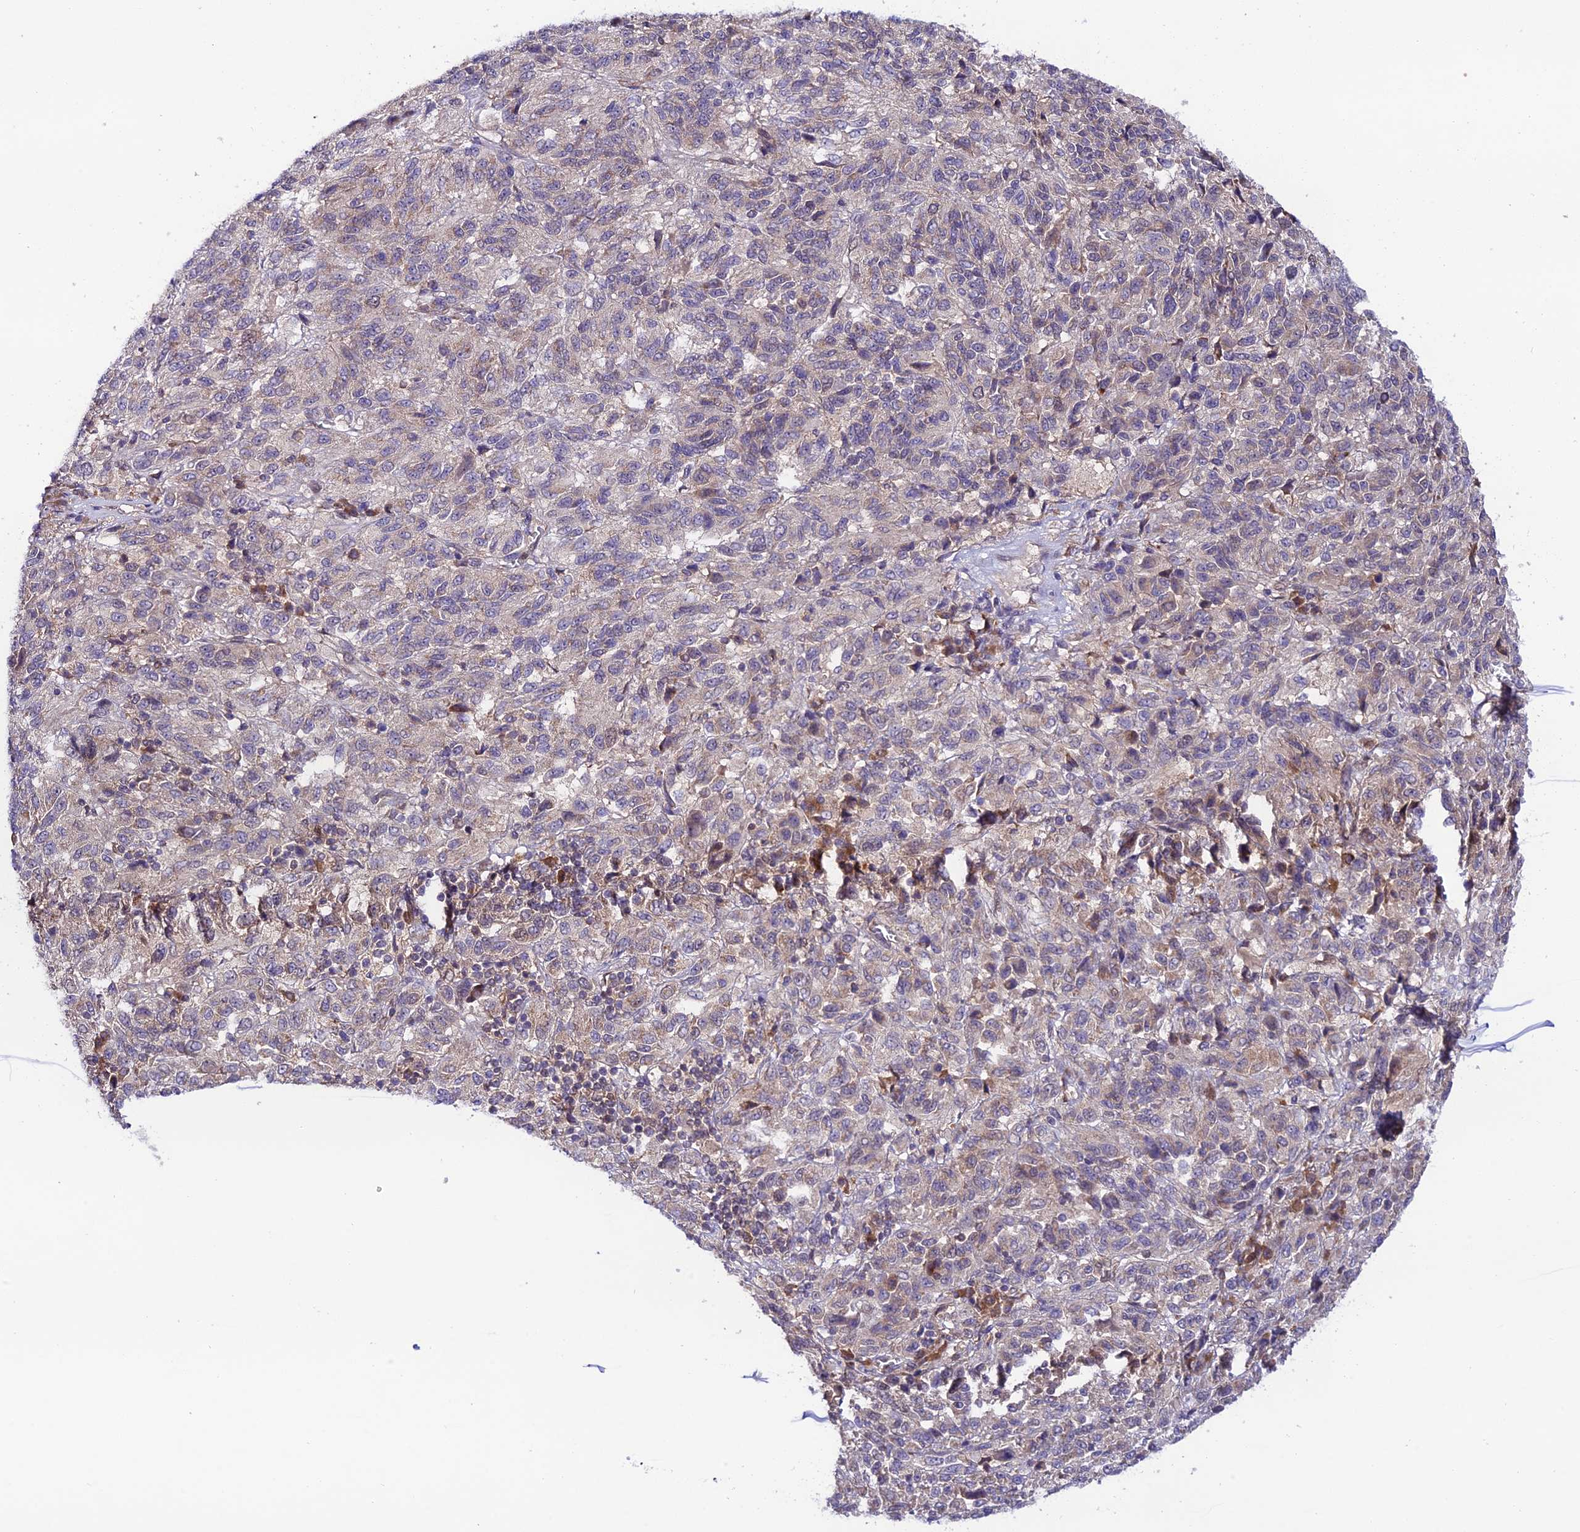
{"staining": {"intensity": "negative", "quantity": "none", "location": "none"}, "tissue": "melanoma", "cell_type": "Tumor cells", "image_type": "cancer", "snomed": [{"axis": "morphology", "description": "Malignant melanoma, Metastatic site"}, {"axis": "topography", "description": "Lung"}], "caption": "High power microscopy histopathology image of an immunohistochemistry photomicrograph of malignant melanoma (metastatic site), revealing no significant positivity in tumor cells.", "gene": "TRIM40", "patient": {"sex": "male", "age": 64}}